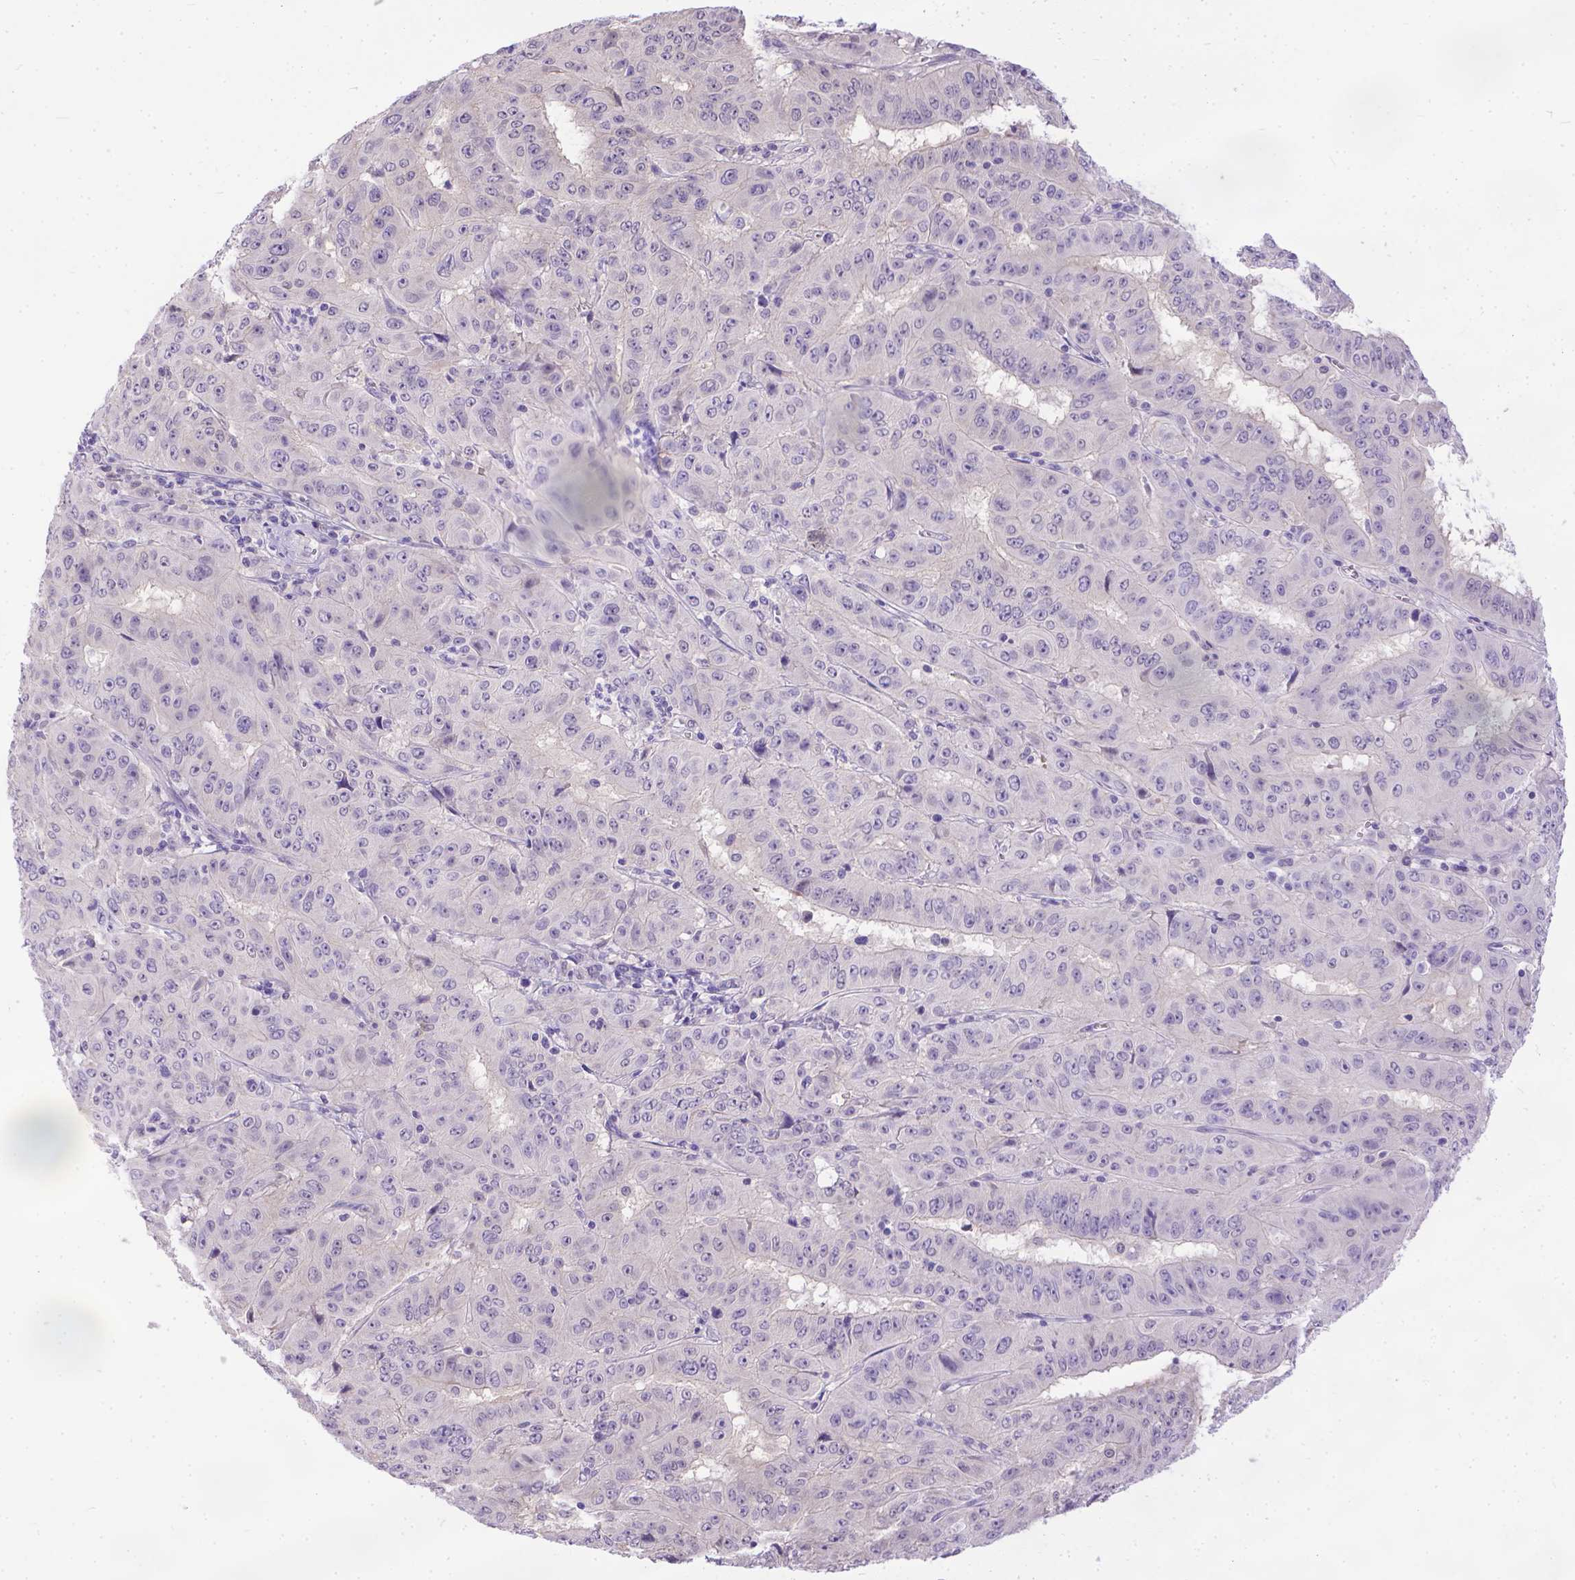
{"staining": {"intensity": "negative", "quantity": "none", "location": "none"}, "tissue": "pancreatic cancer", "cell_type": "Tumor cells", "image_type": "cancer", "snomed": [{"axis": "morphology", "description": "Adenocarcinoma, NOS"}, {"axis": "topography", "description": "Pancreas"}], "caption": "High magnification brightfield microscopy of pancreatic cancer (adenocarcinoma) stained with DAB (3,3'-diaminobenzidine) (brown) and counterstained with hematoxylin (blue): tumor cells show no significant positivity.", "gene": "TTLL6", "patient": {"sex": "male", "age": 63}}